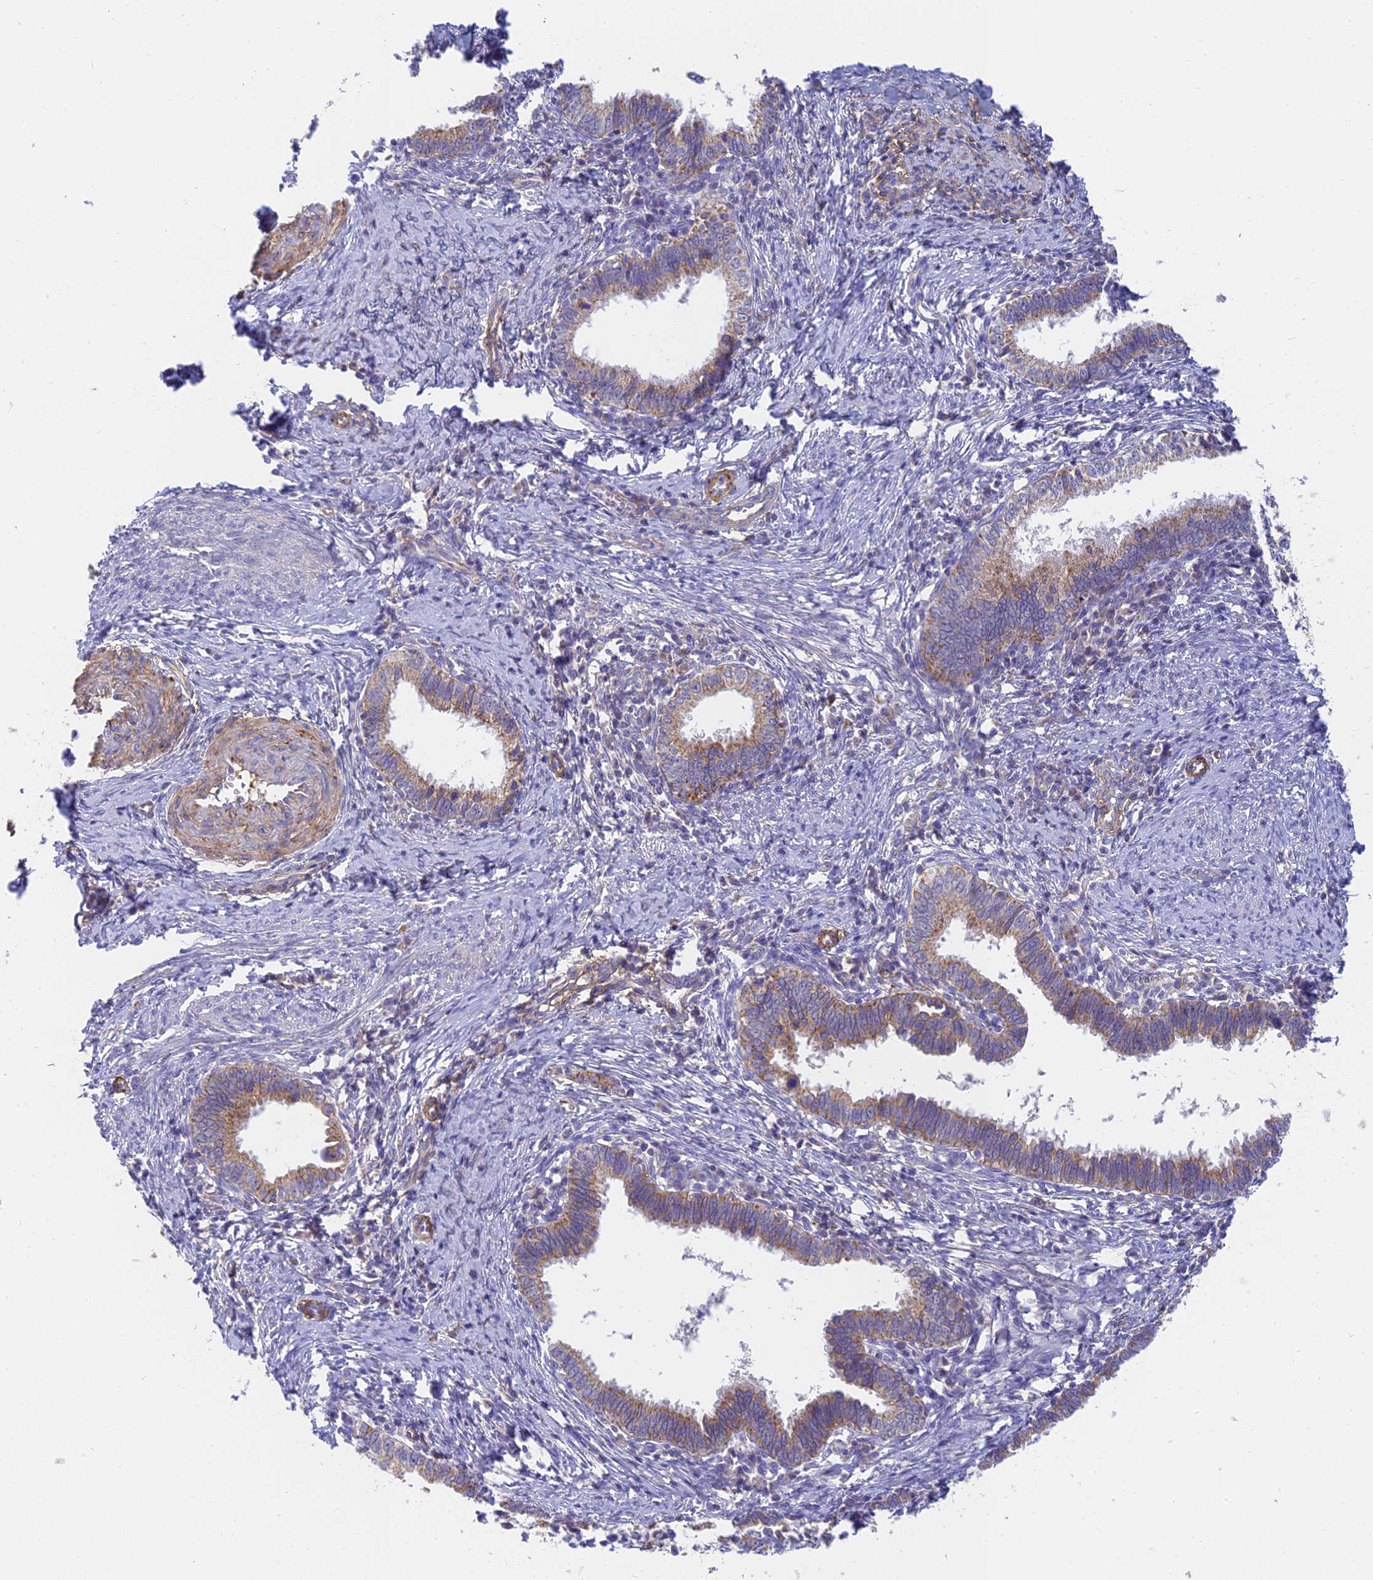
{"staining": {"intensity": "weak", "quantity": ">75%", "location": "cytoplasmic/membranous"}, "tissue": "cervical cancer", "cell_type": "Tumor cells", "image_type": "cancer", "snomed": [{"axis": "morphology", "description": "Adenocarcinoma, NOS"}, {"axis": "topography", "description": "Cervix"}], "caption": "Weak cytoplasmic/membranous protein expression is present in approximately >75% of tumor cells in cervical cancer (adenocarcinoma). (IHC, brightfield microscopy, high magnification).", "gene": "MRPL15", "patient": {"sex": "female", "age": 36}}